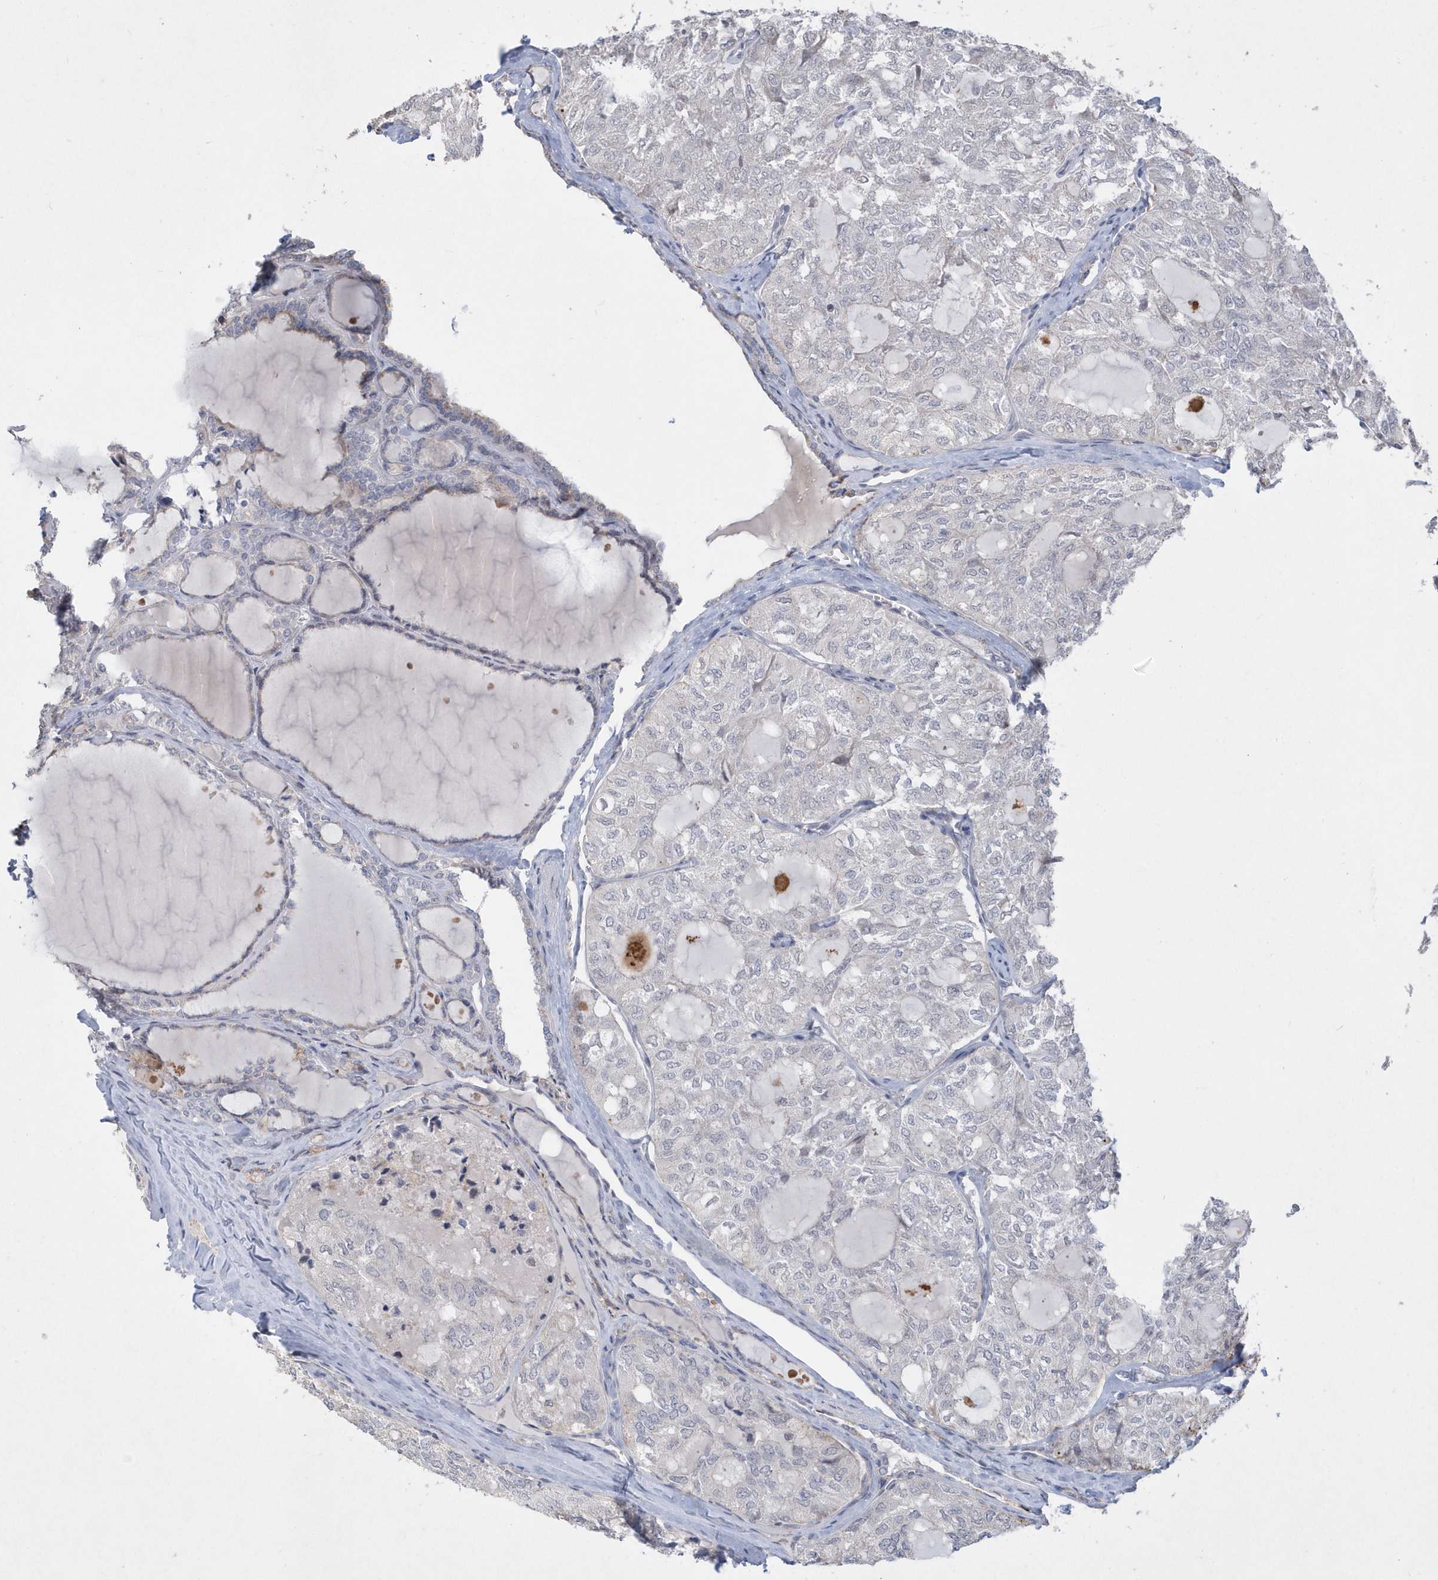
{"staining": {"intensity": "negative", "quantity": "none", "location": "none"}, "tissue": "thyroid cancer", "cell_type": "Tumor cells", "image_type": "cancer", "snomed": [{"axis": "morphology", "description": "Follicular adenoma carcinoma, NOS"}, {"axis": "topography", "description": "Thyroid gland"}], "caption": "This is a micrograph of immunohistochemistry staining of follicular adenoma carcinoma (thyroid), which shows no expression in tumor cells.", "gene": "TSPEAR", "patient": {"sex": "male", "age": 75}}